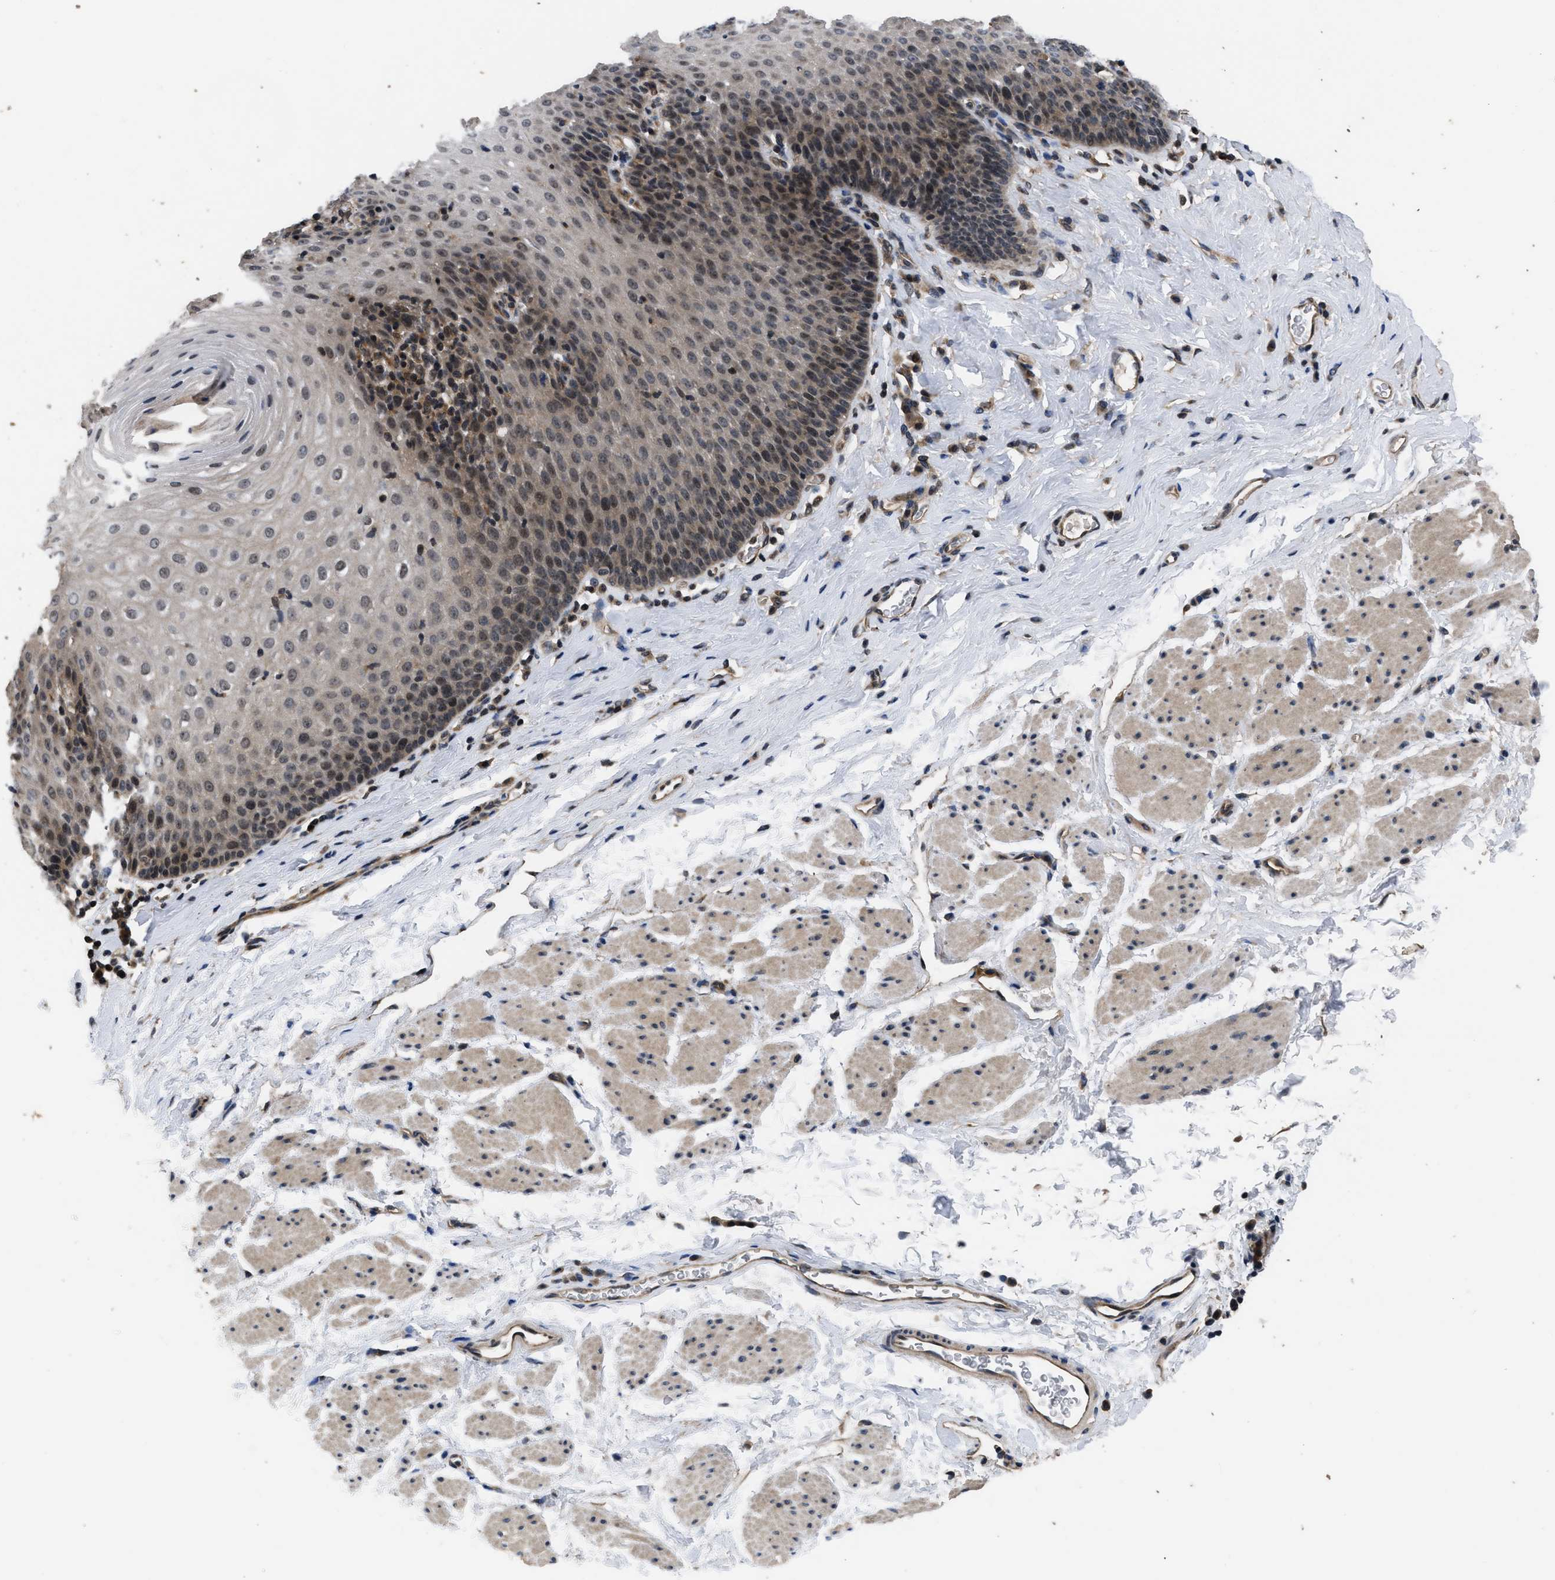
{"staining": {"intensity": "weak", "quantity": ">75%", "location": "cytoplasmic/membranous,nuclear"}, "tissue": "esophagus", "cell_type": "Squamous epithelial cells", "image_type": "normal", "snomed": [{"axis": "morphology", "description": "Normal tissue, NOS"}, {"axis": "topography", "description": "Esophagus"}], "caption": "Immunohistochemistry micrograph of unremarkable esophagus: human esophagus stained using immunohistochemistry (IHC) demonstrates low levels of weak protein expression localized specifically in the cytoplasmic/membranous,nuclear of squamous epithelial cells, appearing as a cytoplasmic/membranous,nuclear brown color.", "gene": "DNAJC14", "patient": {"sex": "female", "age": 61}}